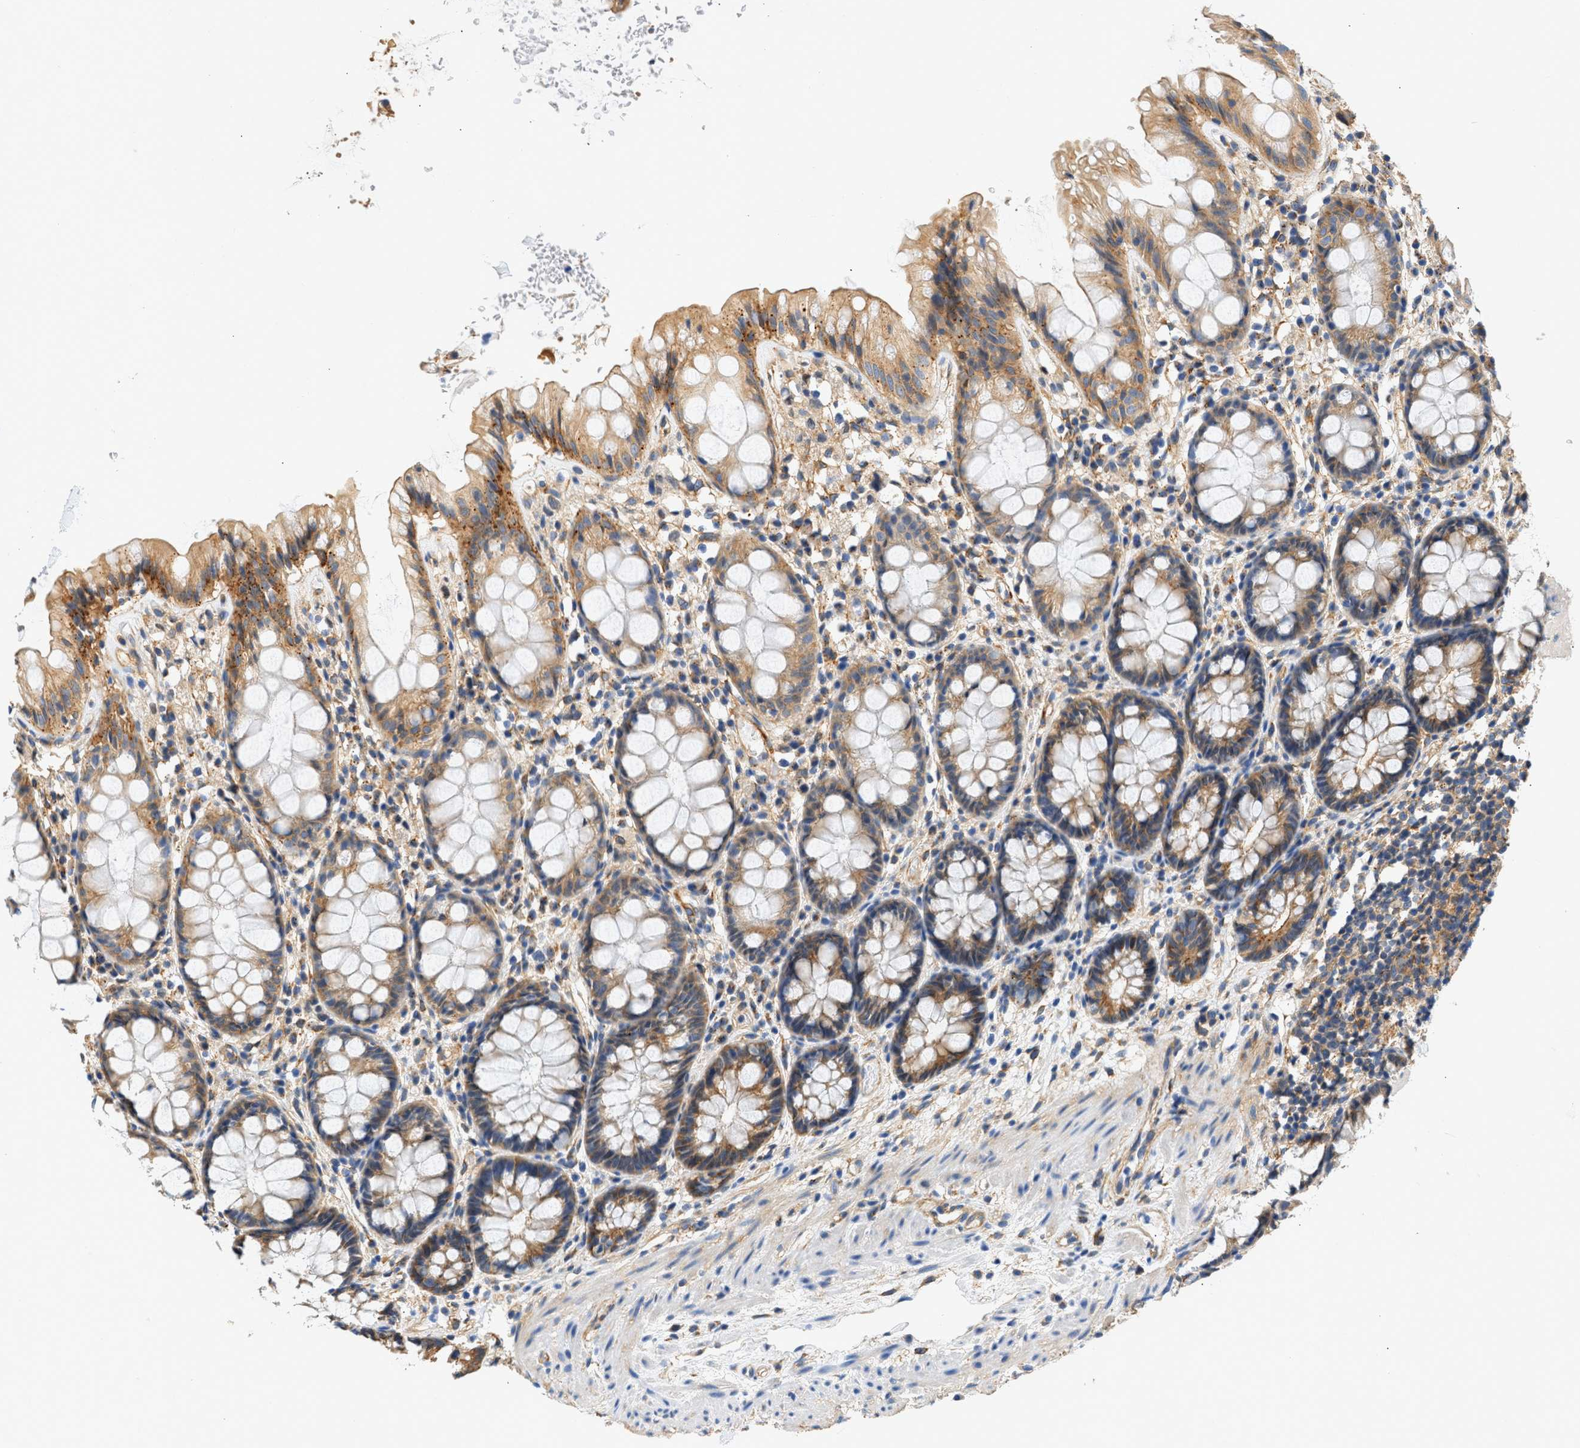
{"staining": {"intensity": "moderate", "quantity": ">75%", "location": "cytoplasmic/membranous"}, "tissue": "rectum", "cell_type": "Glandular cells", "image_type": "normal", "snomed": [{"axis": "morphology", "description": "Normal tissue, NOS"}, {"axis": "topography", "description": "Rectum"}], "caption": "Immunohistochemical staining of normal human rectum exhibits medium levels of moderate cytoplasmic/membranous expression in approximately >75% of glandular cells.", "gene": "SEPTIN2", "patient": {"sex": "male", "age": 64}}